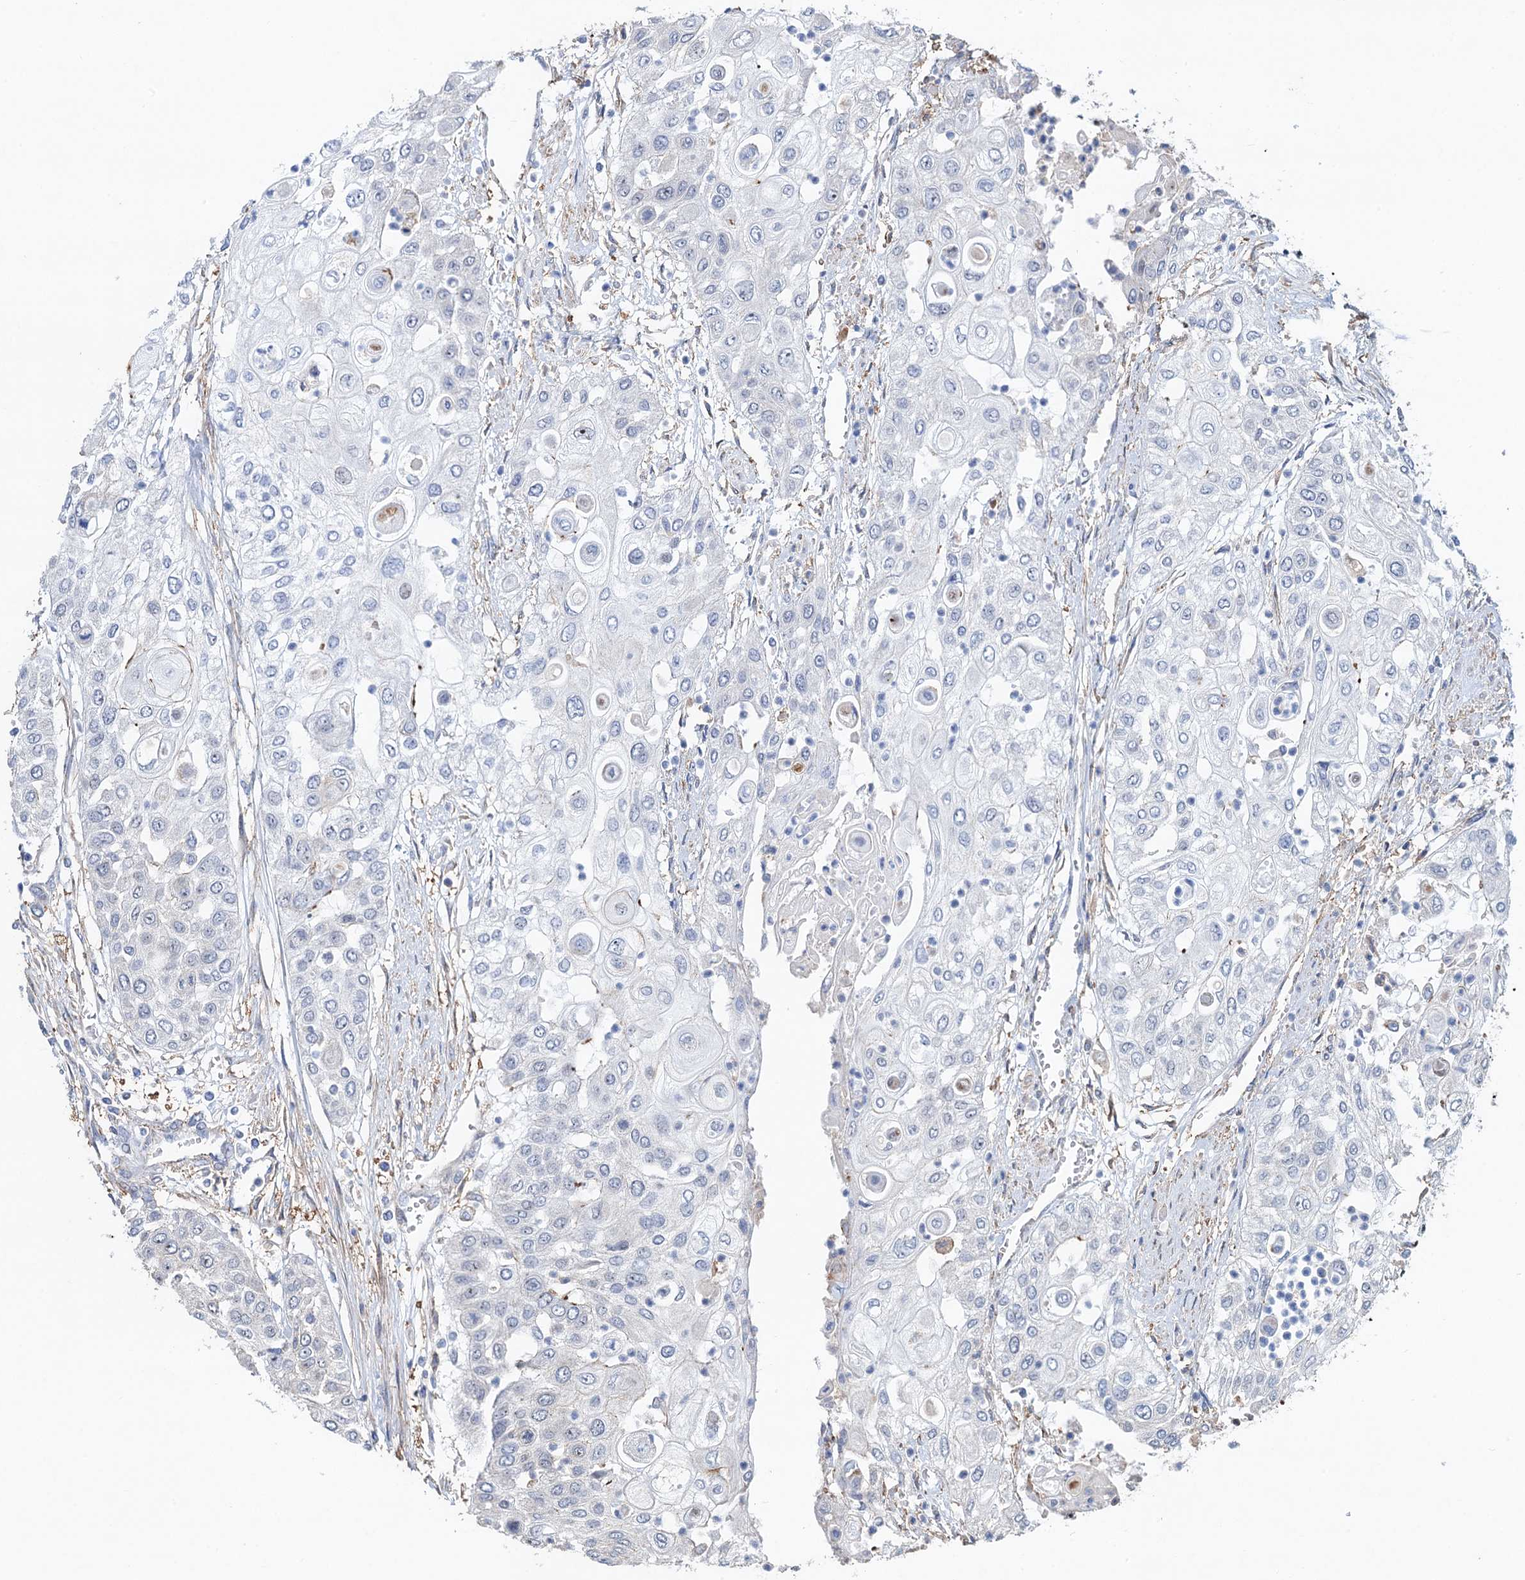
{"staining": {"intensity": "negative", "quantity": "none", "location": "none"}, "tissue": "urothelial cancer", "cell_type": "Tumor cells", "image_type": "cancer", "snomed": [{"axis": "morphology", "description": "Urothelial carcinoma, High grade"}, {"axis": "topography", "description": "Urinary bladder"}], "caption": "Tumor cells are negative for brown protein staining in urothelial cancer.", "gene": "TMA16", "patient": {"sex": "female", "age": 79}}